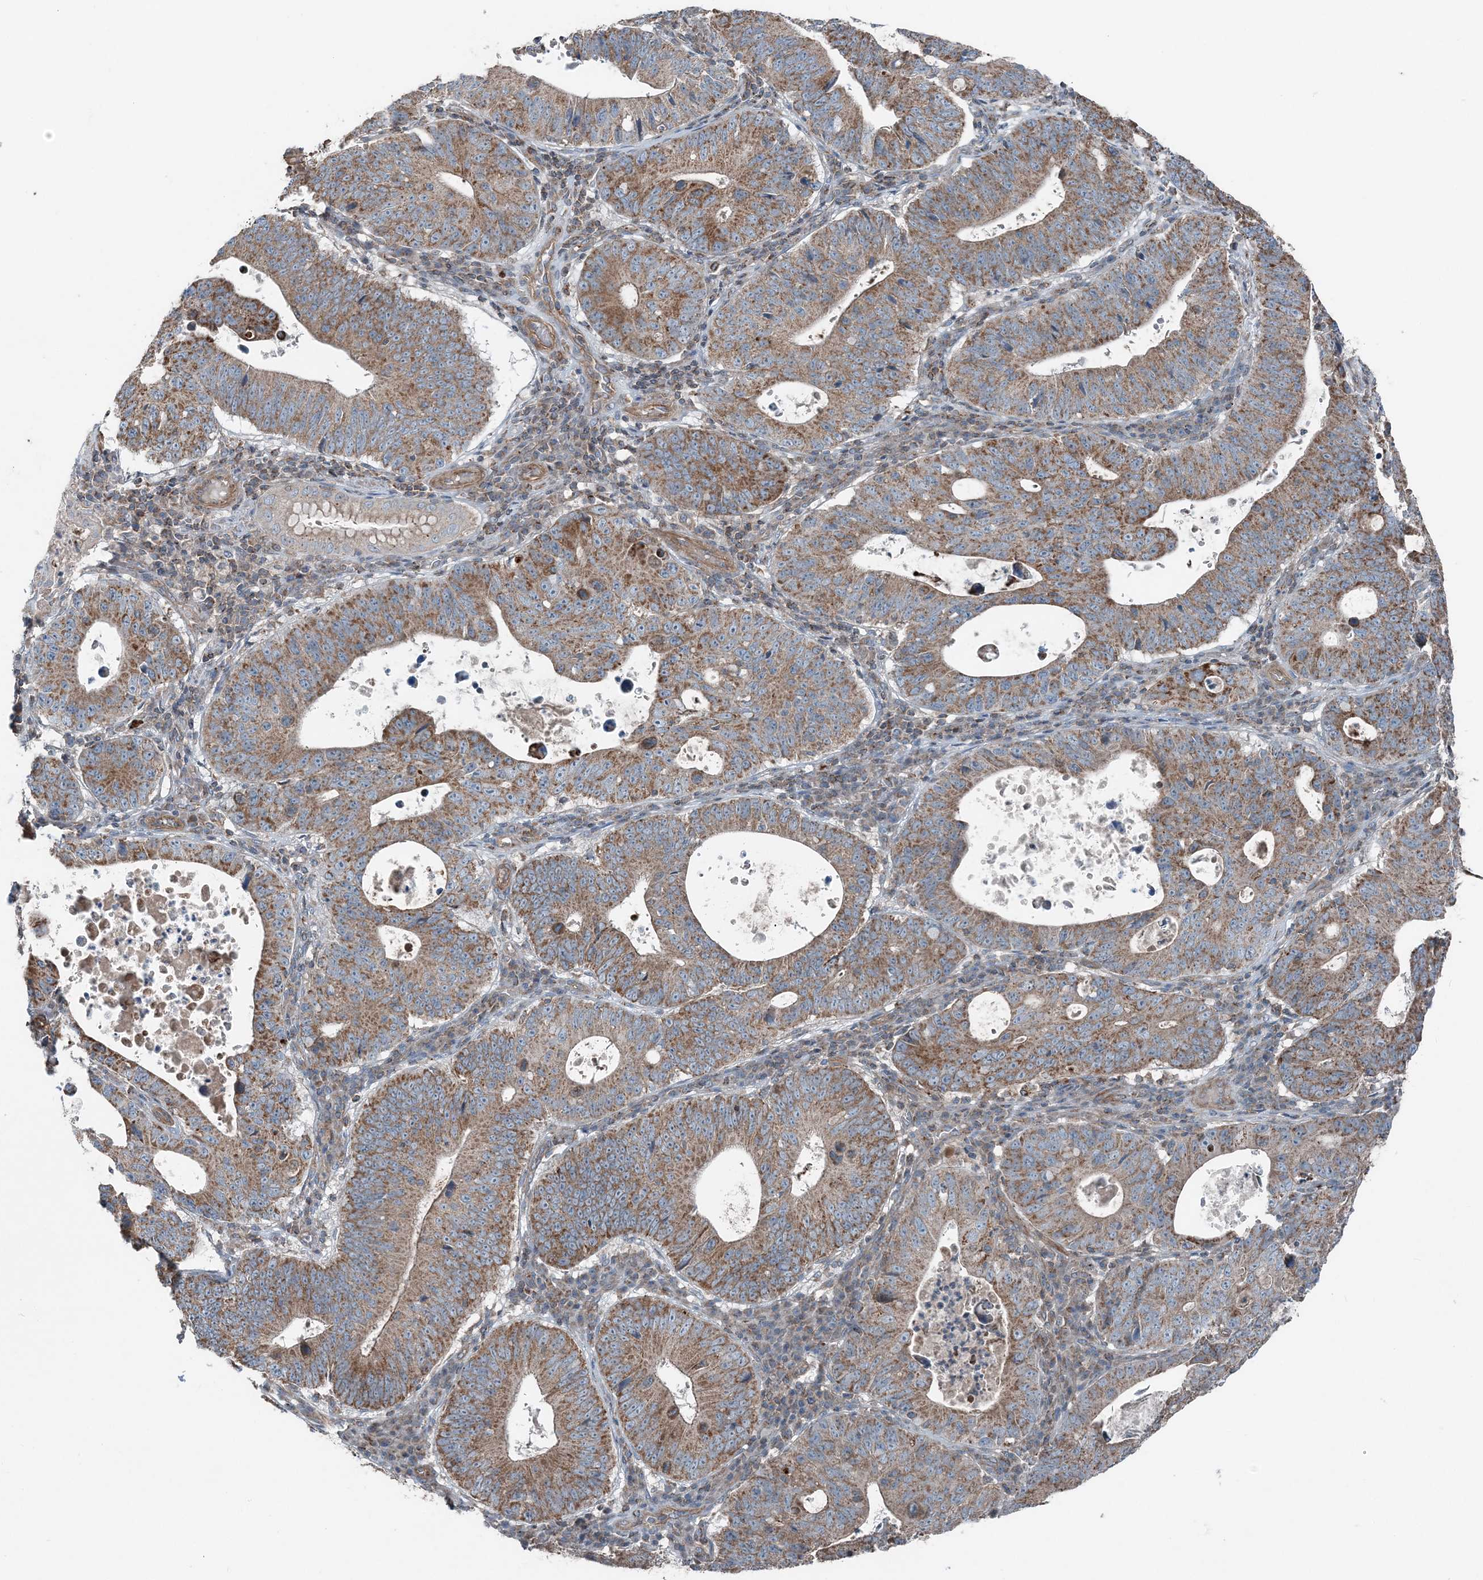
{"staining": {"intensity": "moderate", "quantity": ">75%", "location": "cytoplasmic/membranous"}, "tissue": "stomach cancer", "cell_type": "Tumor cells", "image_type": "cancer", "snomed": [{"axis": "morphology", "description": "Adenocarcinoma, NOS"}, {"axis": "topography", "description": "Stomach"}], "caption": "Protein expression analysis of human stomach cancer (adenocarcinoma) reveals moderate cytoplasmic/membranous positivity in about >75% of tumor cells.", "gene": "KY", "patient": {"sex": "male", "age": 59}}